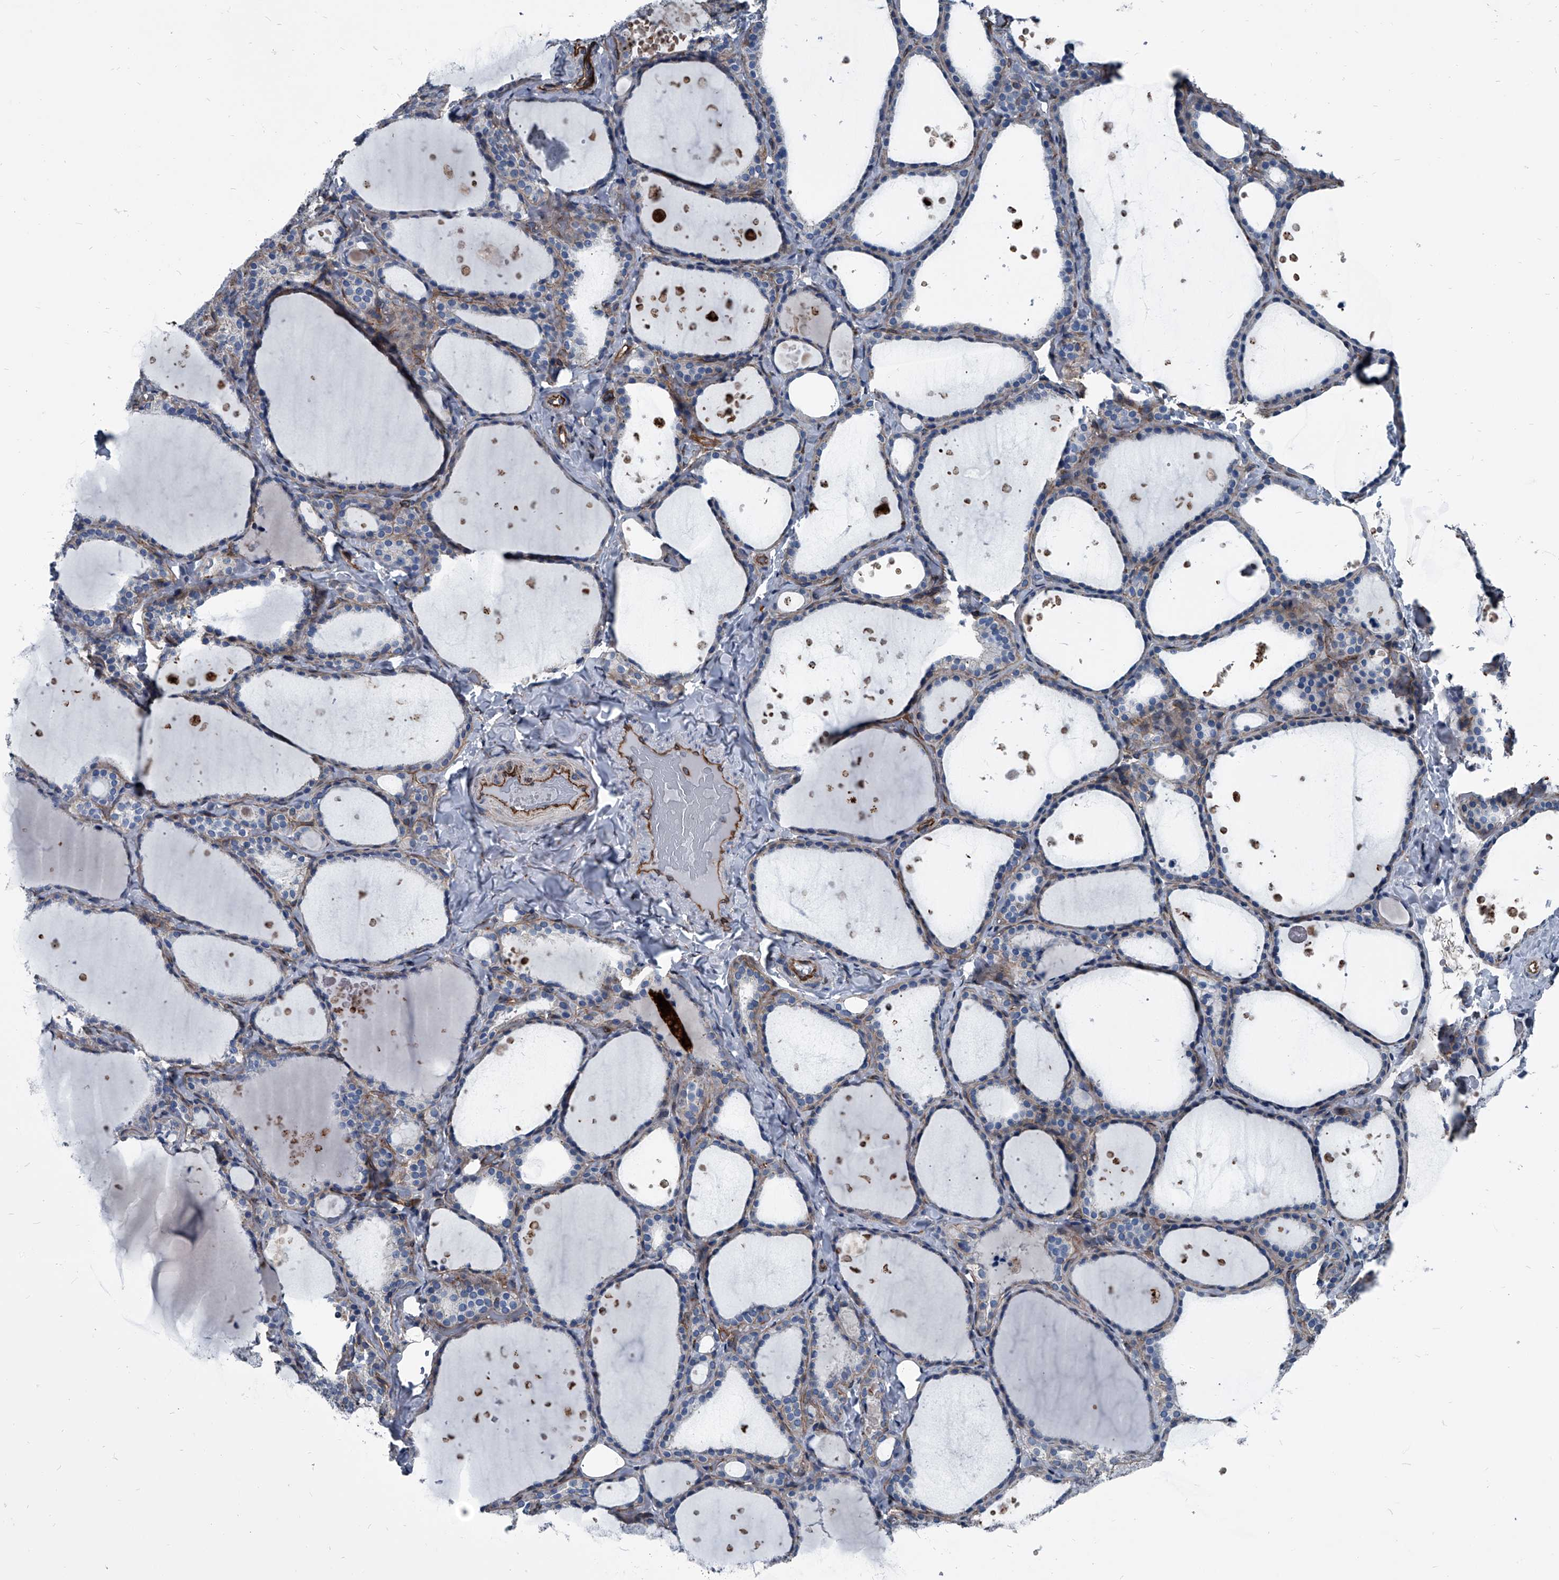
{"staining": {"intensity": "weak", "quantity": "25%-75%", "location": "cytoplasmic/membranous"}, "tissue": "thyroid gland", "cell_type": "Glandular cells", "image_type": "normal", "snomed": [{"axis": "morphology", "description": "Normal tissue, NOS"}, {"axis": "topography", "description": "Thyroid gland"}], "caption": "Immunohistochemical staining of benign human thyroid gland shows weak cytoplasmic/membranous protein staining in approximately 25%-75% of glandular cells. (IHC, brightfield microscopy, high magnification).", "gene": "PLEC", "patient": {"sex": "female", "age": 44}}